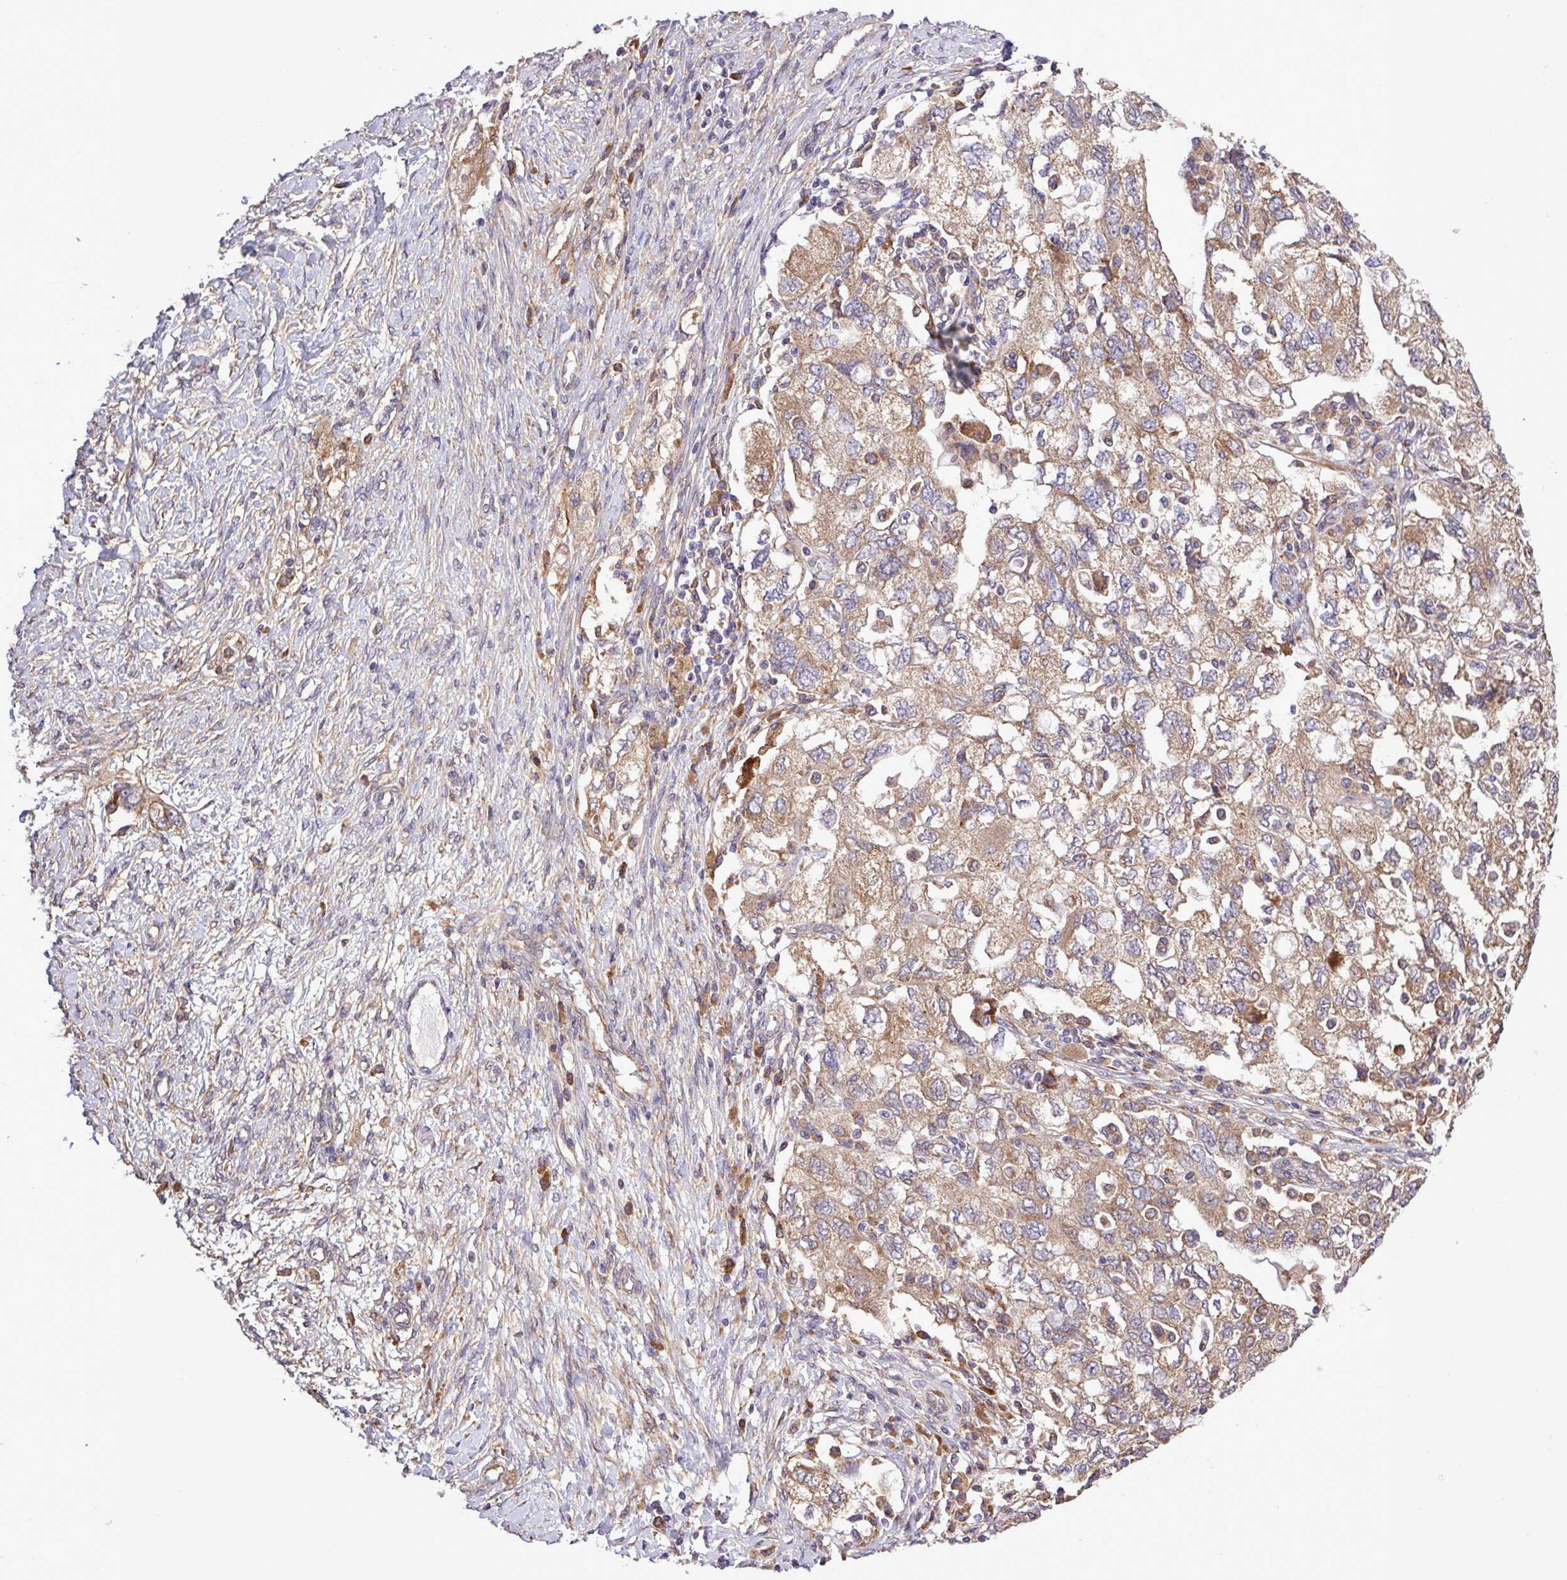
{"staining": {"intensity": "moderate", "quantity": ">75%", "location": "cytoplasmic/membranous"}, "tissue": "ovarian cancer", "cell_type": "Tumor cells", "image_type": "cancer", "snomed": [{"axis": "morphology", "description": "Carcinoma, NOS"}, {"axis": "morphology", "description": "Cystadenocarcinoma, serous, NOS"}, {"axis": "topography", "description": "Ovary"}], "caption": "Protein expression analysis of ovarian cancer (serous cystadenocarcinoma) reveals moderate cytoplasmic/membranous positivity in approximately >75% of tumor cells. The protein of interest is stained brown, and the nuclei are stained in blue (DAB IHC with brightfield microscopy, high magnification).", "gene": "MEGF6", "patient": {"sex": "female", "age": 69}}